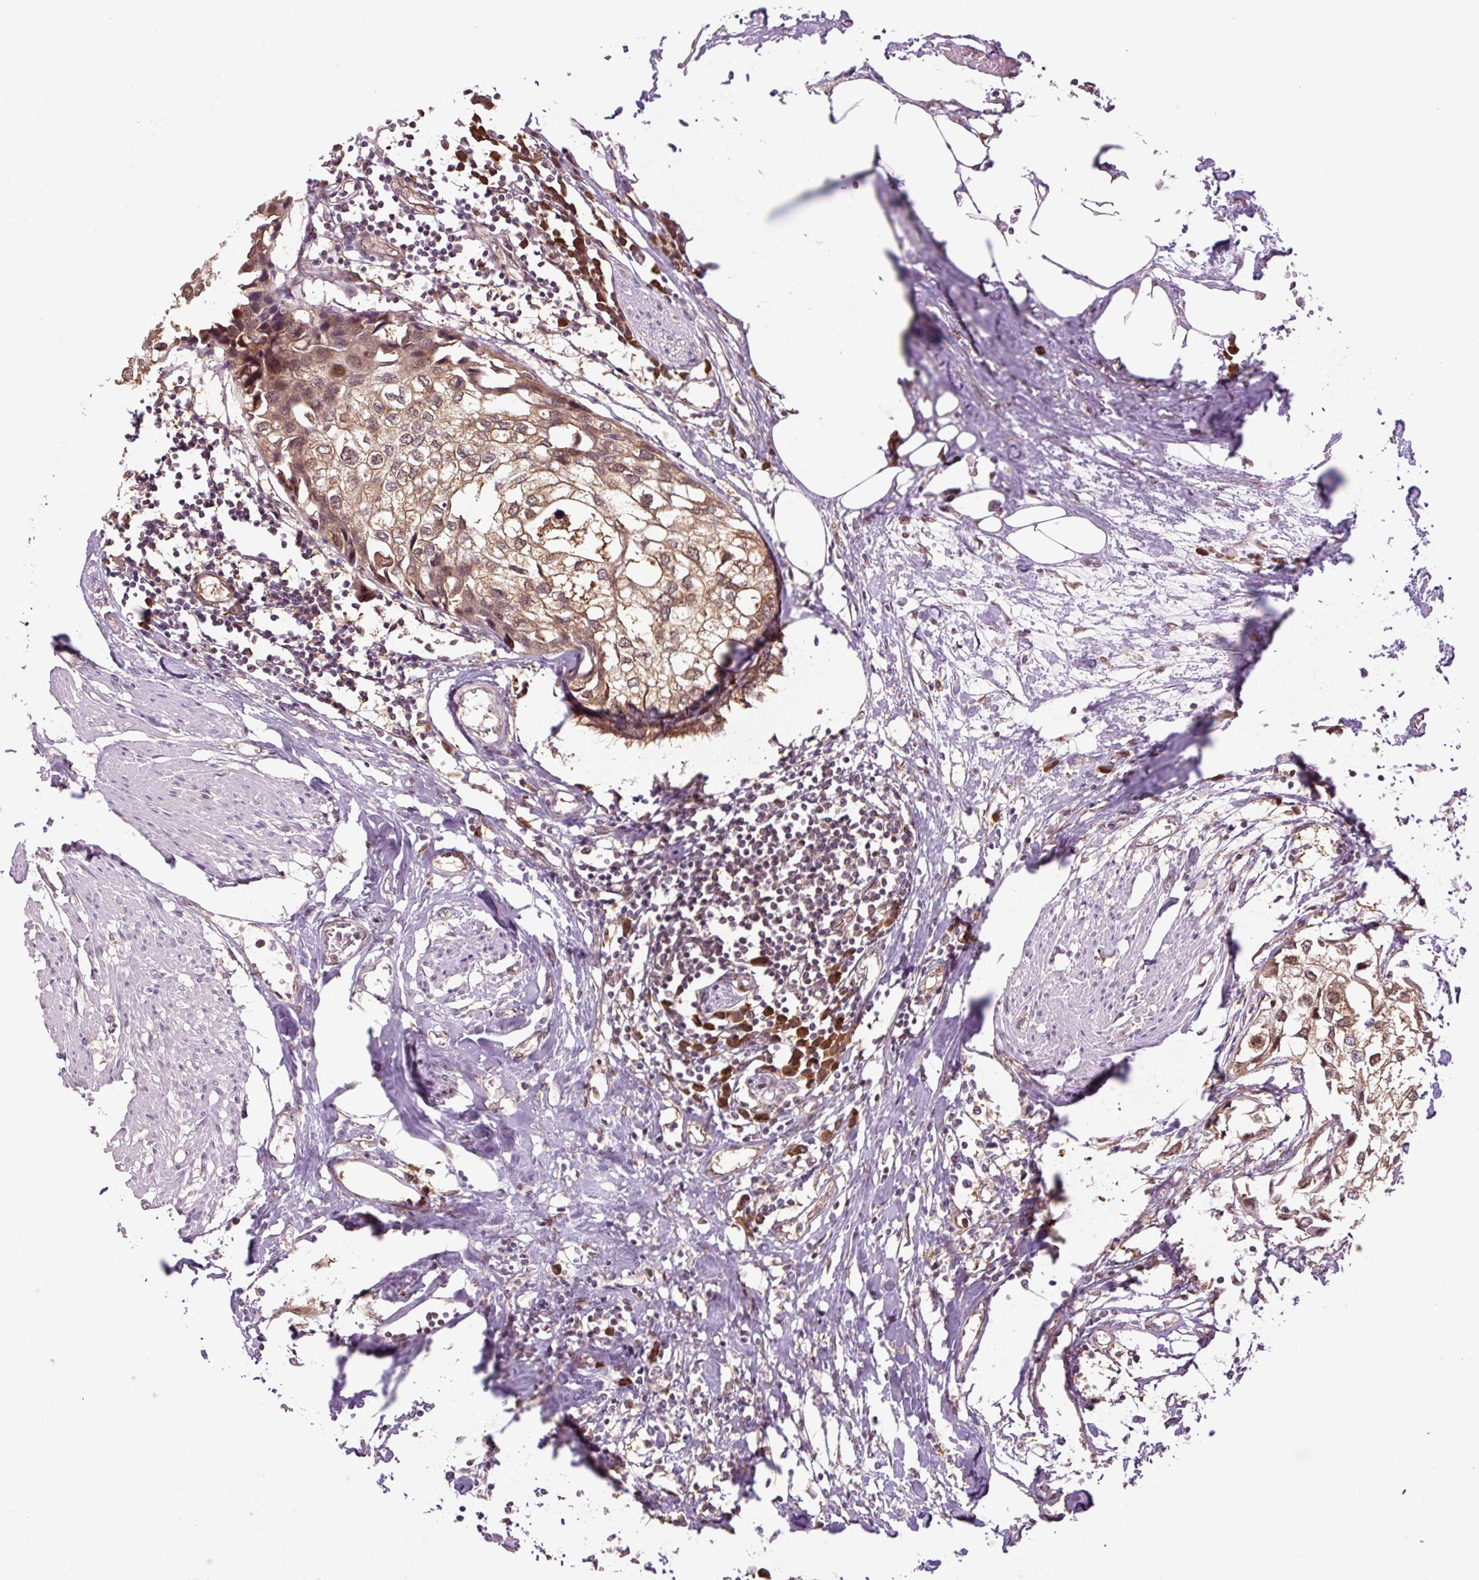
{"staining": {"intensity": "moderate", "quantity": ">75%", "location": "cytoplasmic/membranous"}, "tissue": "urothelial cancer", "cell_type": "Tumor cells", "image_type": "cancer", "snomed": [{"axis": "morphology", "description": "Urothelial carcinoma, High grade"}, {"axis": "topography", "description": "Urinary bladder"}], "caption": "High-magnification brightfield microscopy of high-grade urothelial carcinoma stained with DAB (brown) and counterstained with hematoxylin (blue). tumor cells exhibit moderate cytoplasmic/membranous positivity is identified in approximately>75% of cells.", "gene": "TPT1", "patient": {"sex": "male", "age": 64}}